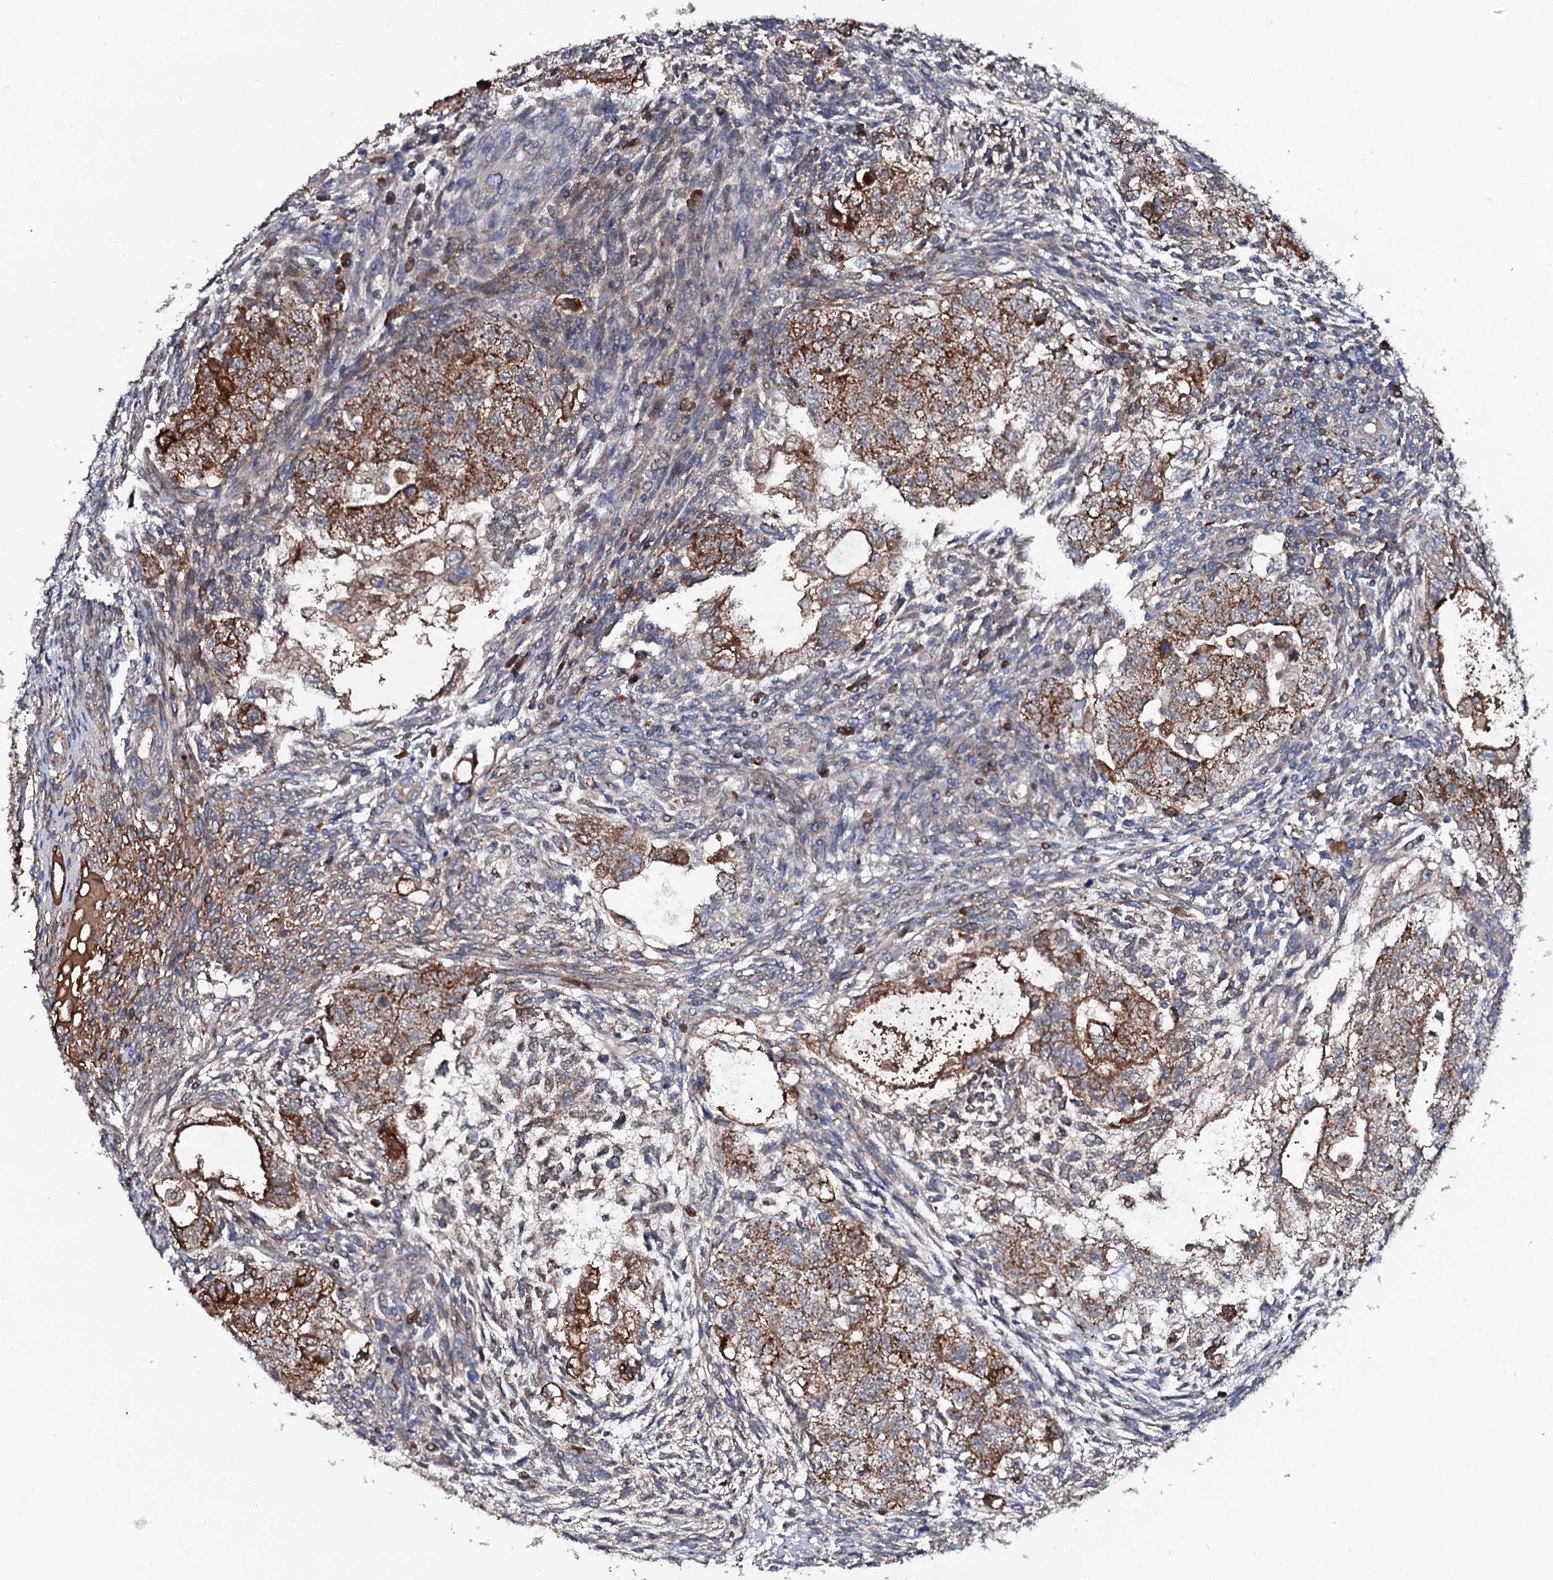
{"staining": {"intensity": "moderate", "quantity": ">75%", "location": "cytoplasmic/membranous"}, "tissue": "testis cancer", "cell_type": "Tumor cells", "image_type": "cancer", "snomed": [{"axis": "morphology", "description": "Carcinoma, Embryonal, NOS"}, {"axis": "topography", "description": "Testis"}], "caption": "Testis embryonal carcinoma stained with DAB immunohistochemistry (IHC) reveals medium levels of moderate cytoplasmic/membranous expression in about >75% of tumor cells.", "gene": "PPP1R3D", "patient": {"sex": "male", "age": 37}}